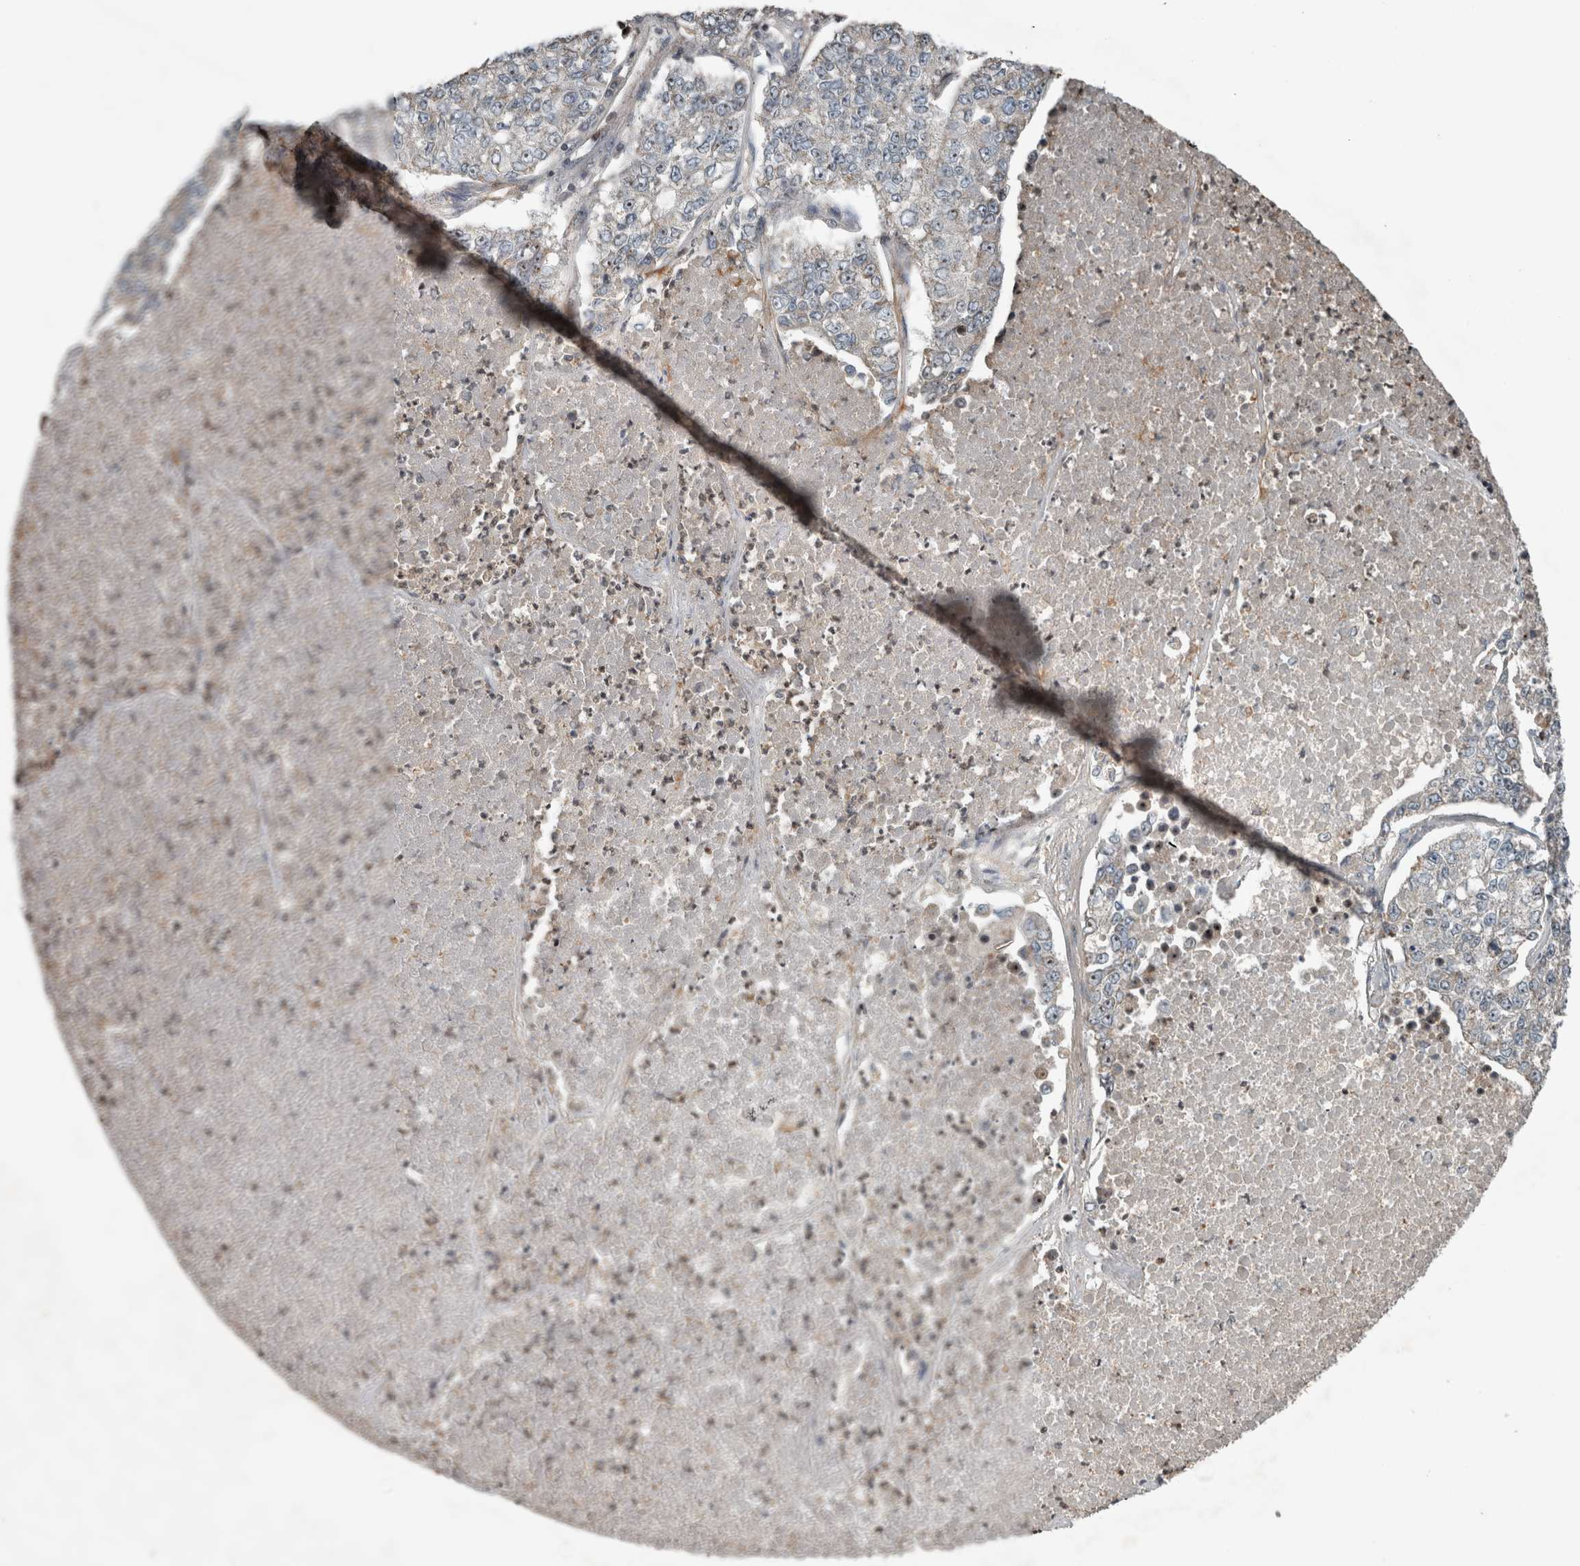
{"staining": {"intensity": "weak", "quantity": "<25%", "location": "nuclear"}, "tissue": "lung cancer", "cell_type": "Tumor cells", "image_type": "cancer", "snomed": [{"axis": "morphology", "description": "Adenocarcinoma, NOS"}, {"axis": "topography", "description": "Lung"}], "caption": "IHC image of neoplastic tissue: human adenocarcinoma (lung) stained with DAB reveals no significant protein staining in tumor cells. Brightfield microscopy of immunohistochemistry stained with DAB (3,3'-diaminobenzidine) (brown) and hematoxylin (blue), captured at high magnification.", "gene": "RPF1", "patient": {"sex": "female", "age": 51}}